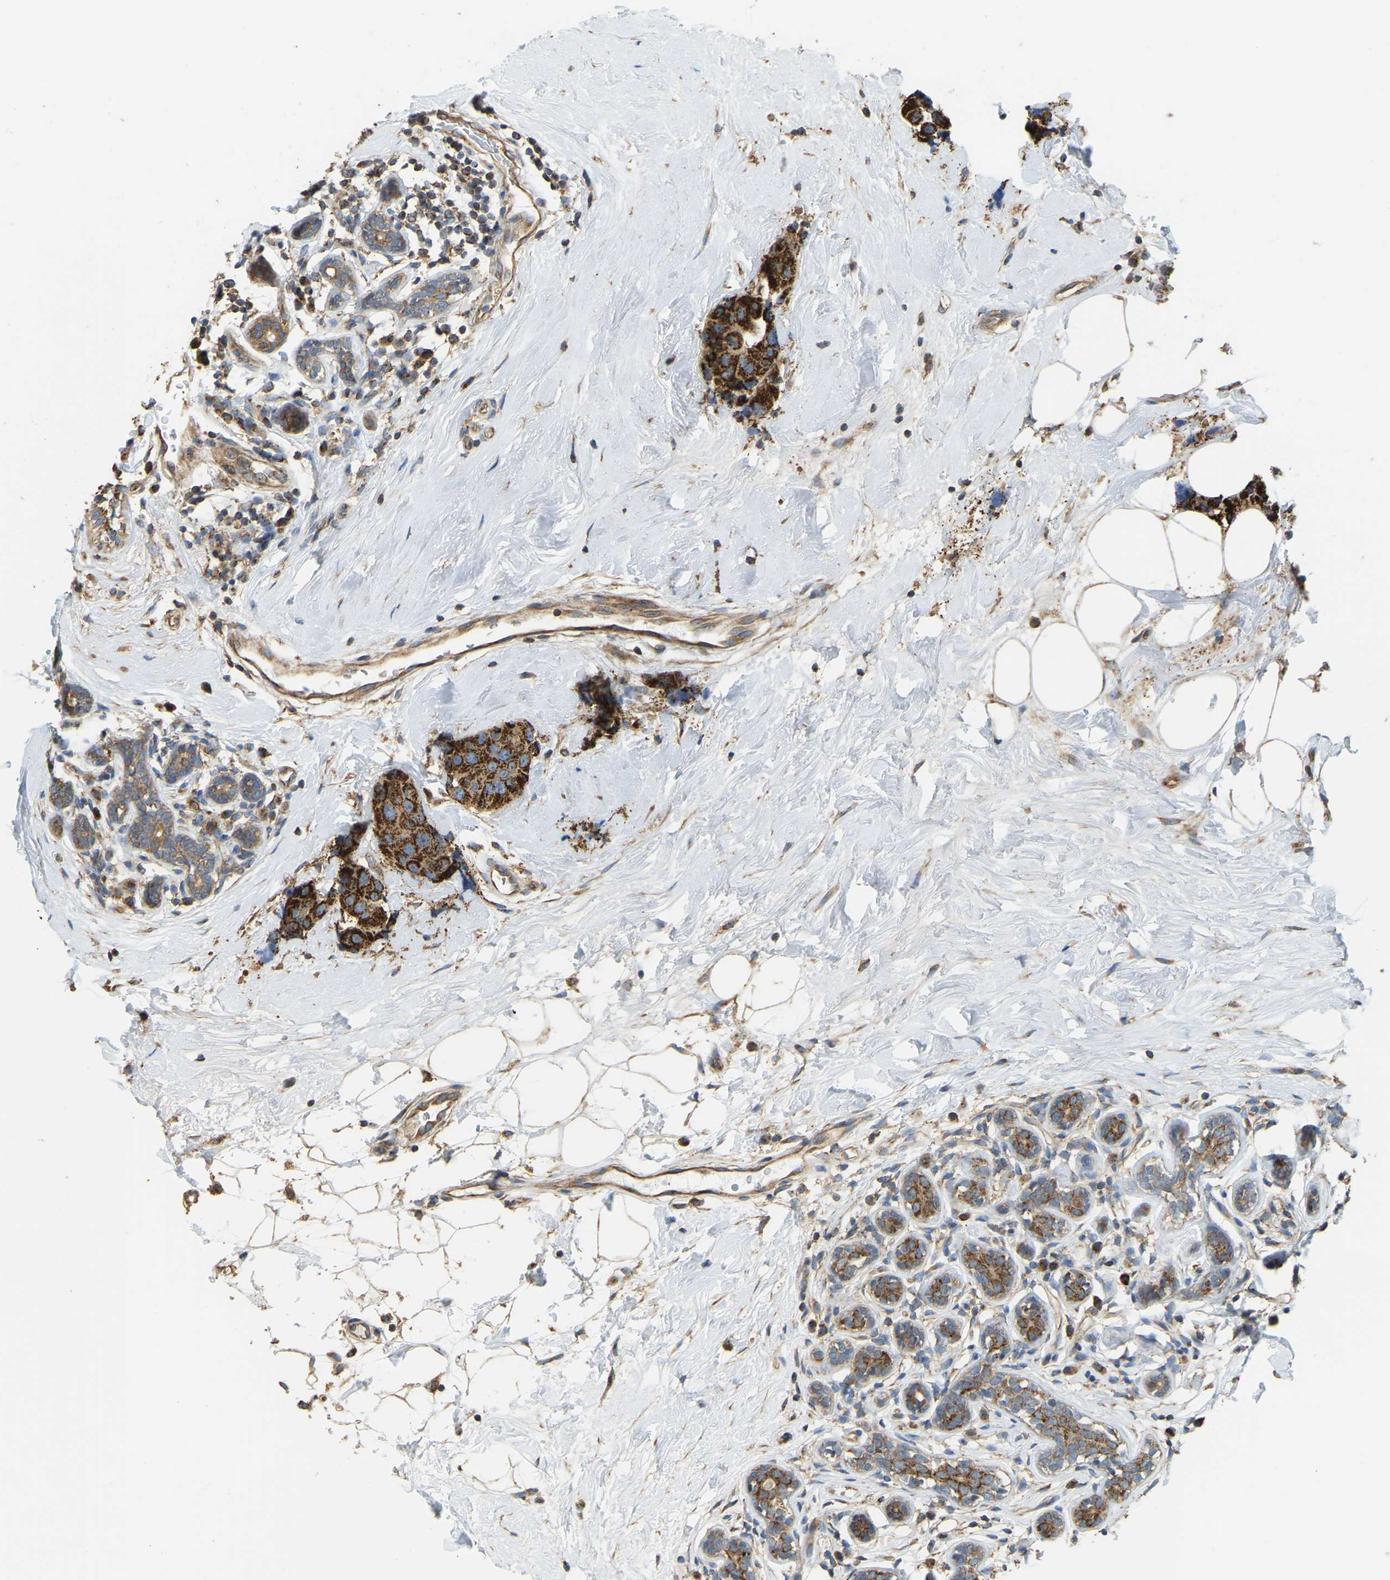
{"staining": {"intensity": "strong", "quantity": ">75%", "location": "cytoplasmic/membranous"}, "tissue": "breast cancer", "cell_type": "Tumor cells", "image_type": "cancer", "snomed": [{"axis": "morphology", "description": "Normal tissue, NOS"}, {"axis": "morphology", "description": "Duct carcinoma"}, {"axis": "topography", "description": "Breast"}], "caption": "Breast invasive ductal carcinoma stained for a protein (brown) reveals strong cytoplasmic/membranous positive expression in about >75% of tumor cells.", "gene": "PSMD7", "patient": {"sex": "female", "age": 39}}